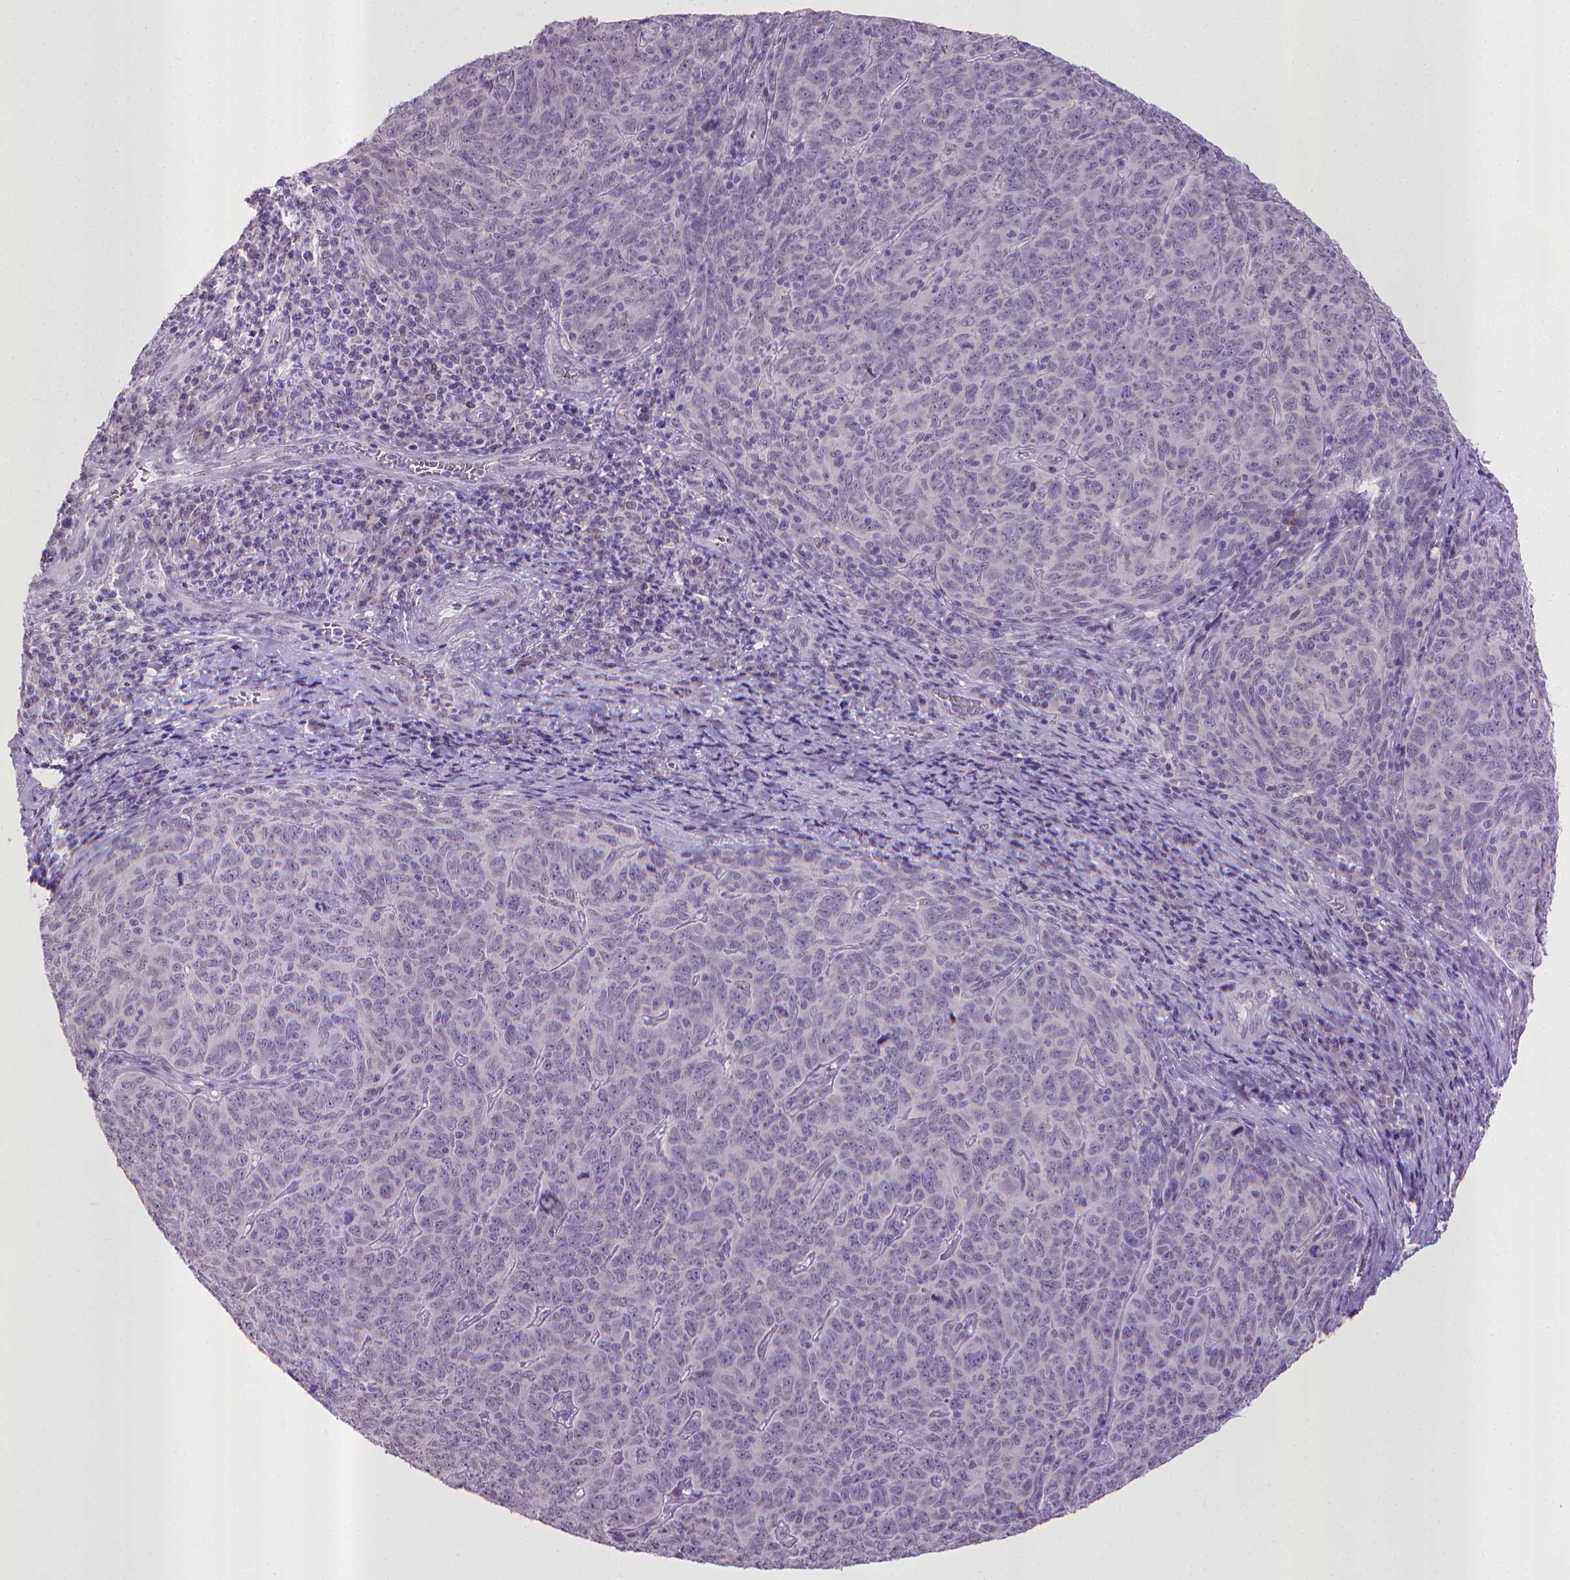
{"staining": {"intensity": "negative", "quantity": "none", "location": "none"}, "tissue": "skin cancer", "cell_type": "Tumor cells", "image_type": "cancer", "snomed": [{"axis": "morphology", "description": "Squamous cell carcinoma, NOS"}, {"axis": "topography", "description": "Skin"}, {"axis": "topography", "description": "Anal"}], "caption": "Tumor cells are negative for protein expression in human skin squamous cell carcinoma. (Brightfield microscopy of DAB IHC at high magnification).", "gene": "KMO", "patient": {"sex": "female", "age": 51}}